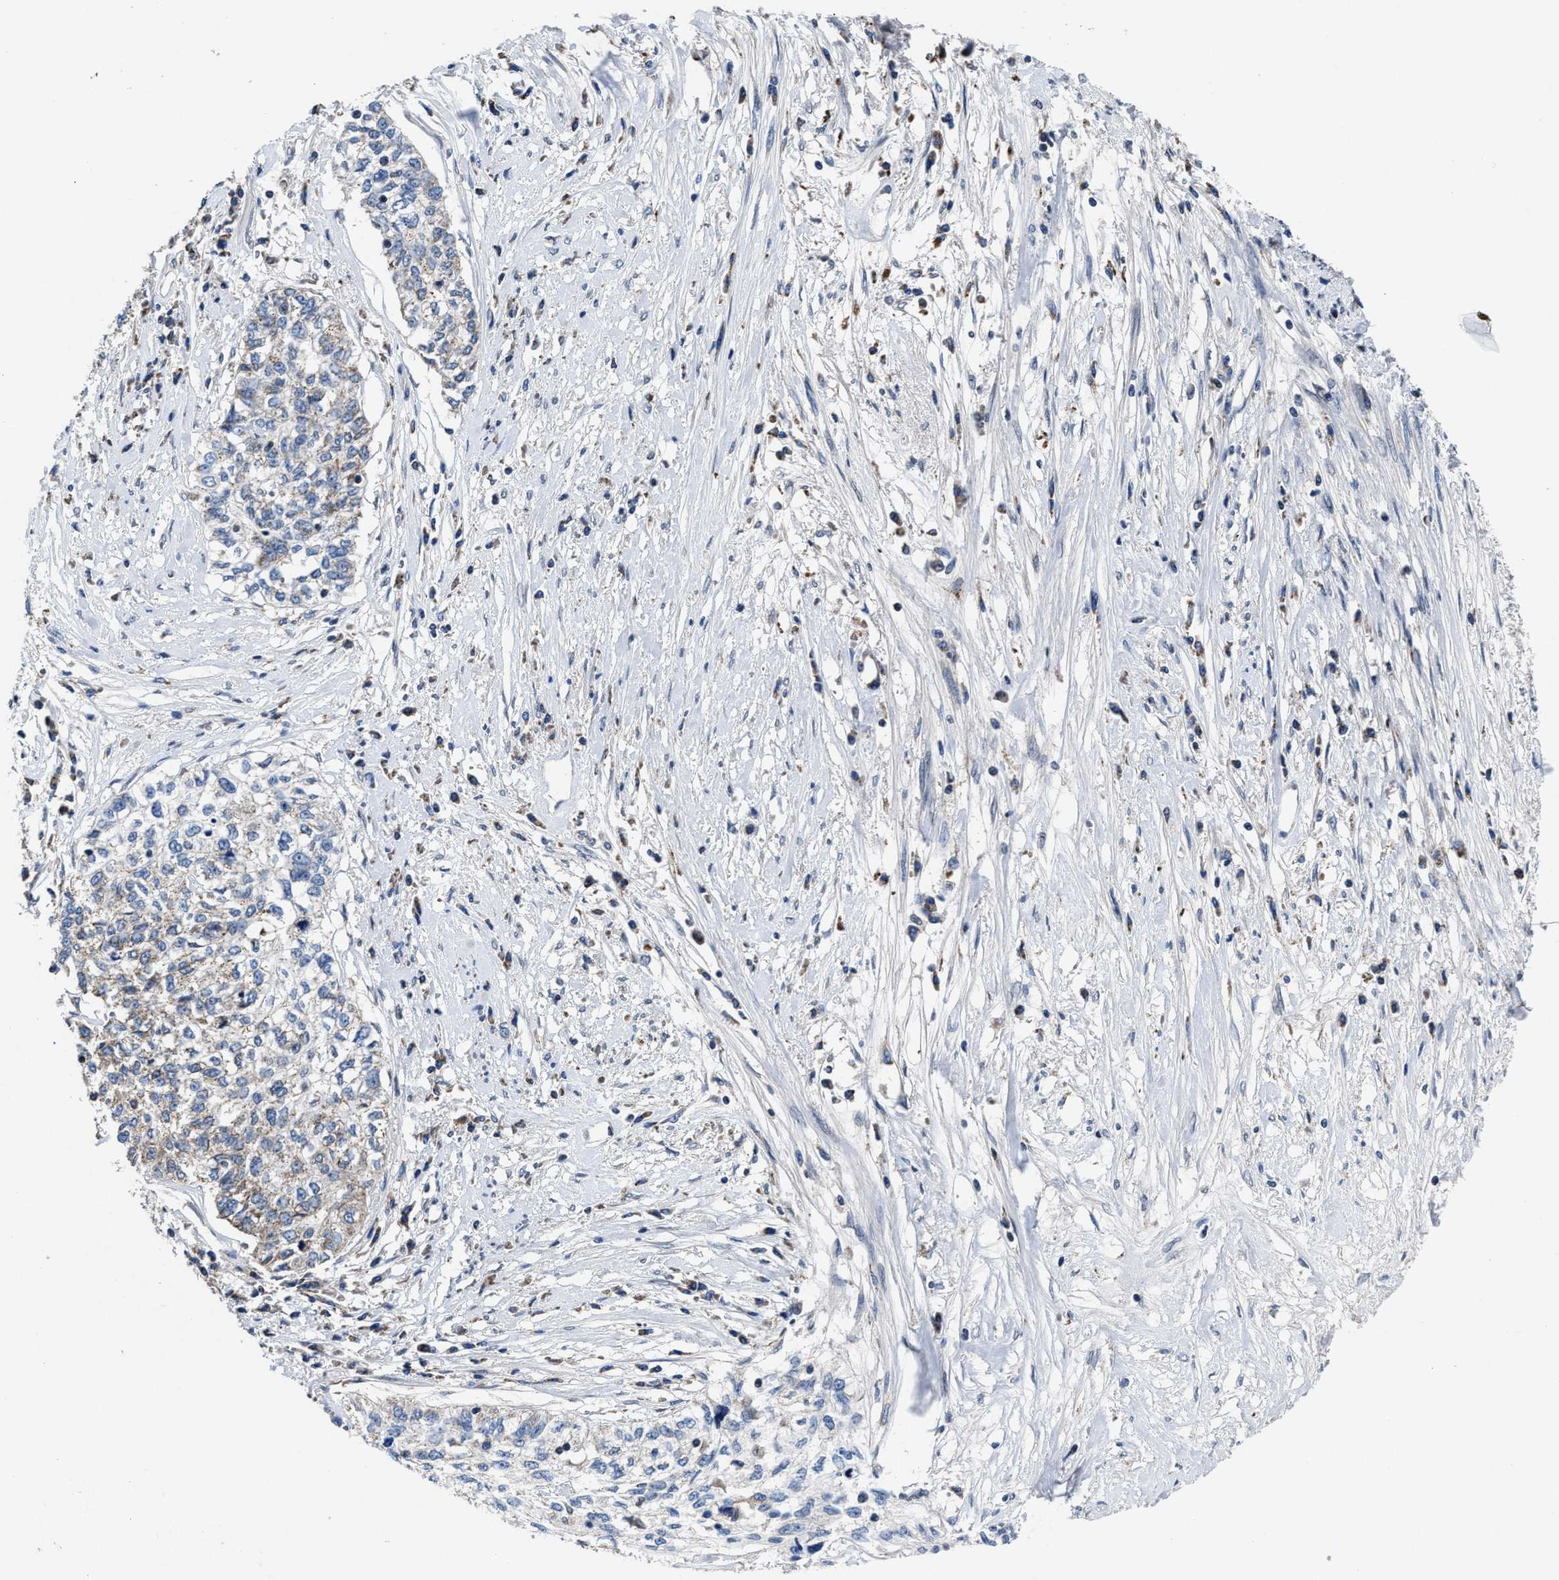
{"staining": {"intensity": "weak", "quantity": "<25%", "location": "cytoplasmic/membranous"}, "tissue": "cervical cancer", "cell_type": "Tumor cells", "image_type": "cancer", "snomed": [{"axis": "morphology", "description": "Squamous cell carcinoma, NOS"}, {"axis": "topography", "description": "Cervix"}], "caption": "Human cervical squamous cell carcinoma stained for a protein using immunohistochemistry (IHC) reveals no staining in tumor cells.", "gene": "CACNA1D", "patient": {"sex": "female", "age": 57}}